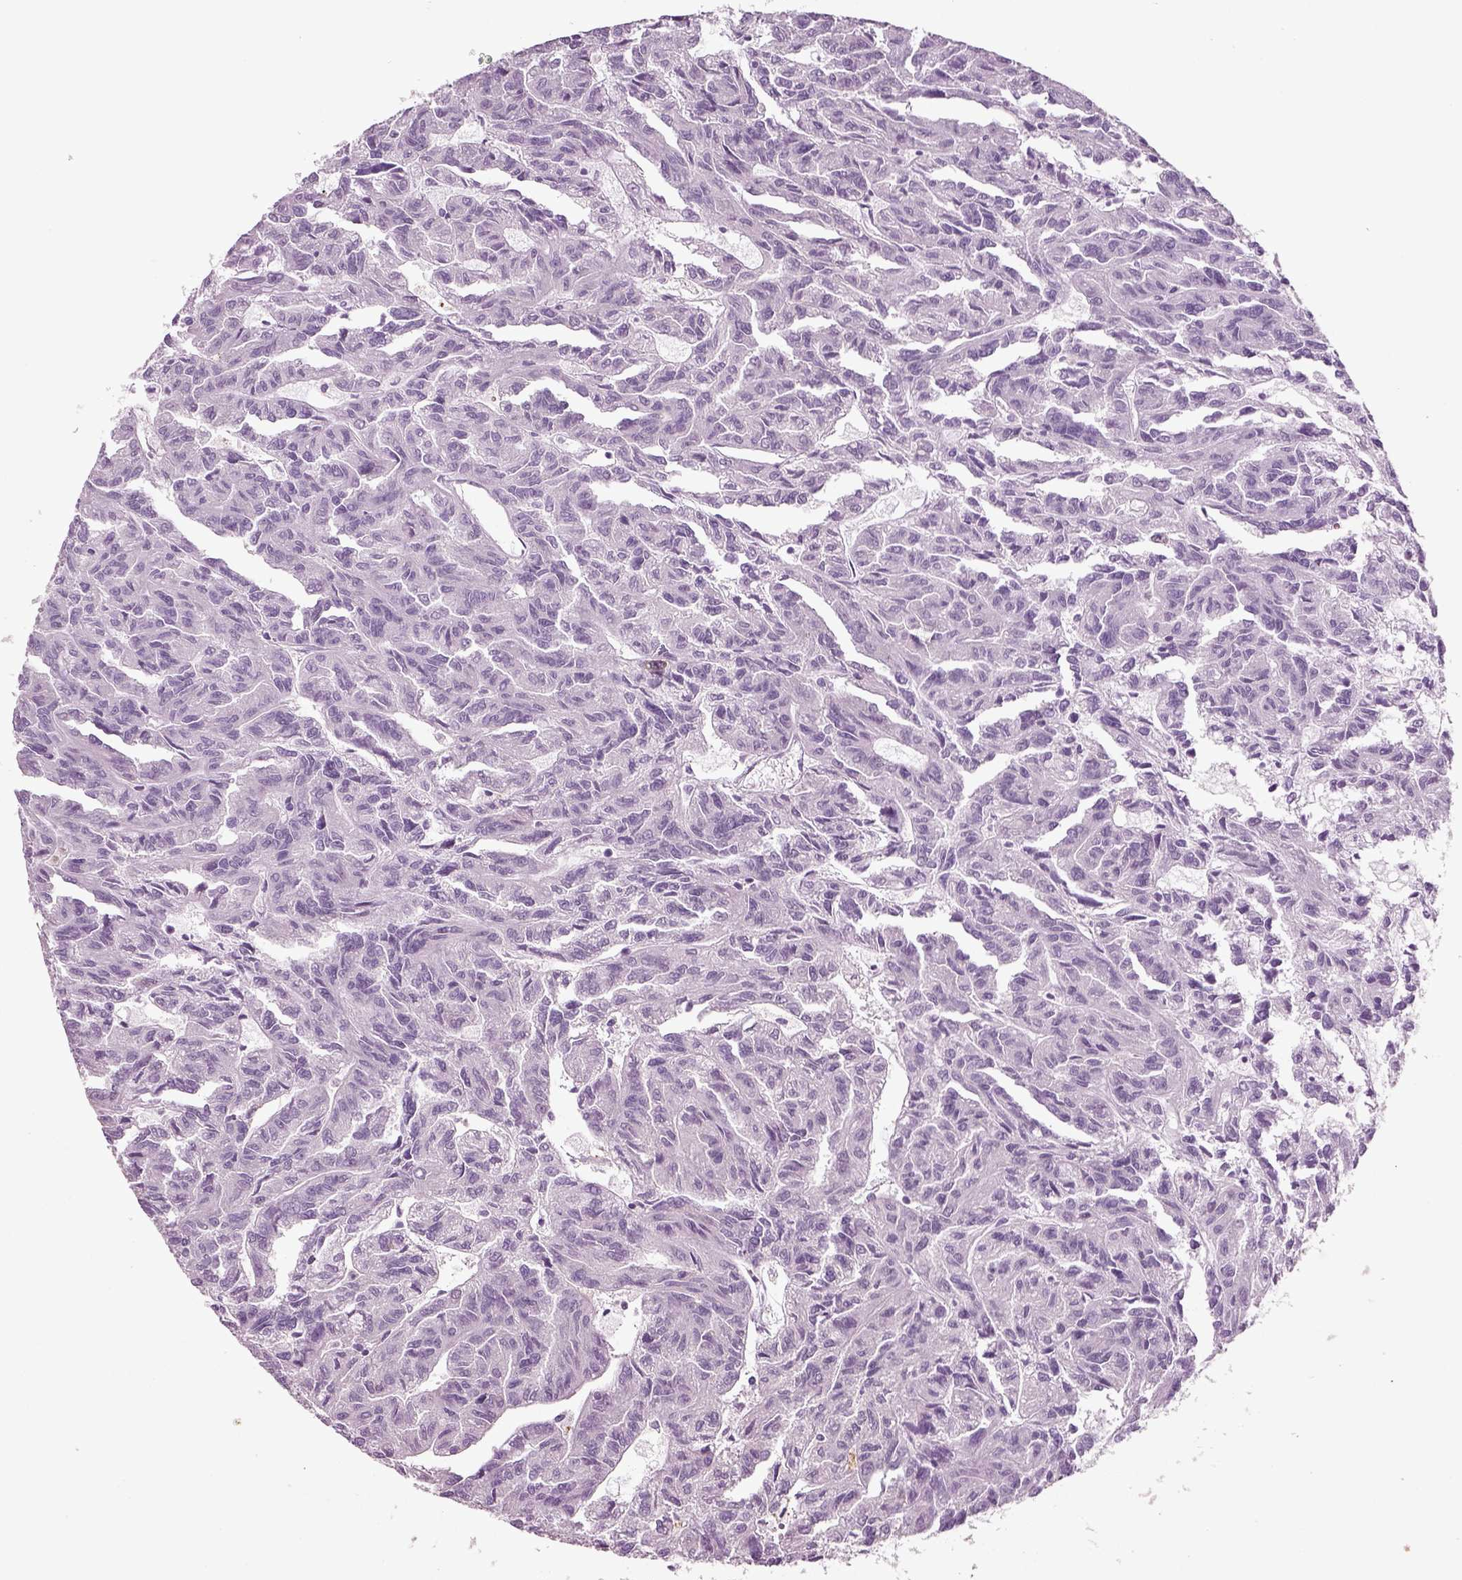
{"staining": {"intensity": "negative", "quantity": "none", "location": "none"}, "tissue": "renal cancer", "cell_type": "Tumor cells", "image_type": "cancer", "snomed": [{"axis": "morphology", "description": "Adenocarcinoma, NOS"}, {"axis": "topography", "description": "Kidney"}], "caption": "A photomicrograph of adenocarcinoma (renal) stained for a protein displays no brown staining in tumor cells.", "gene": "CRABP1", "patient": {"sex": "male", "age": 79}}